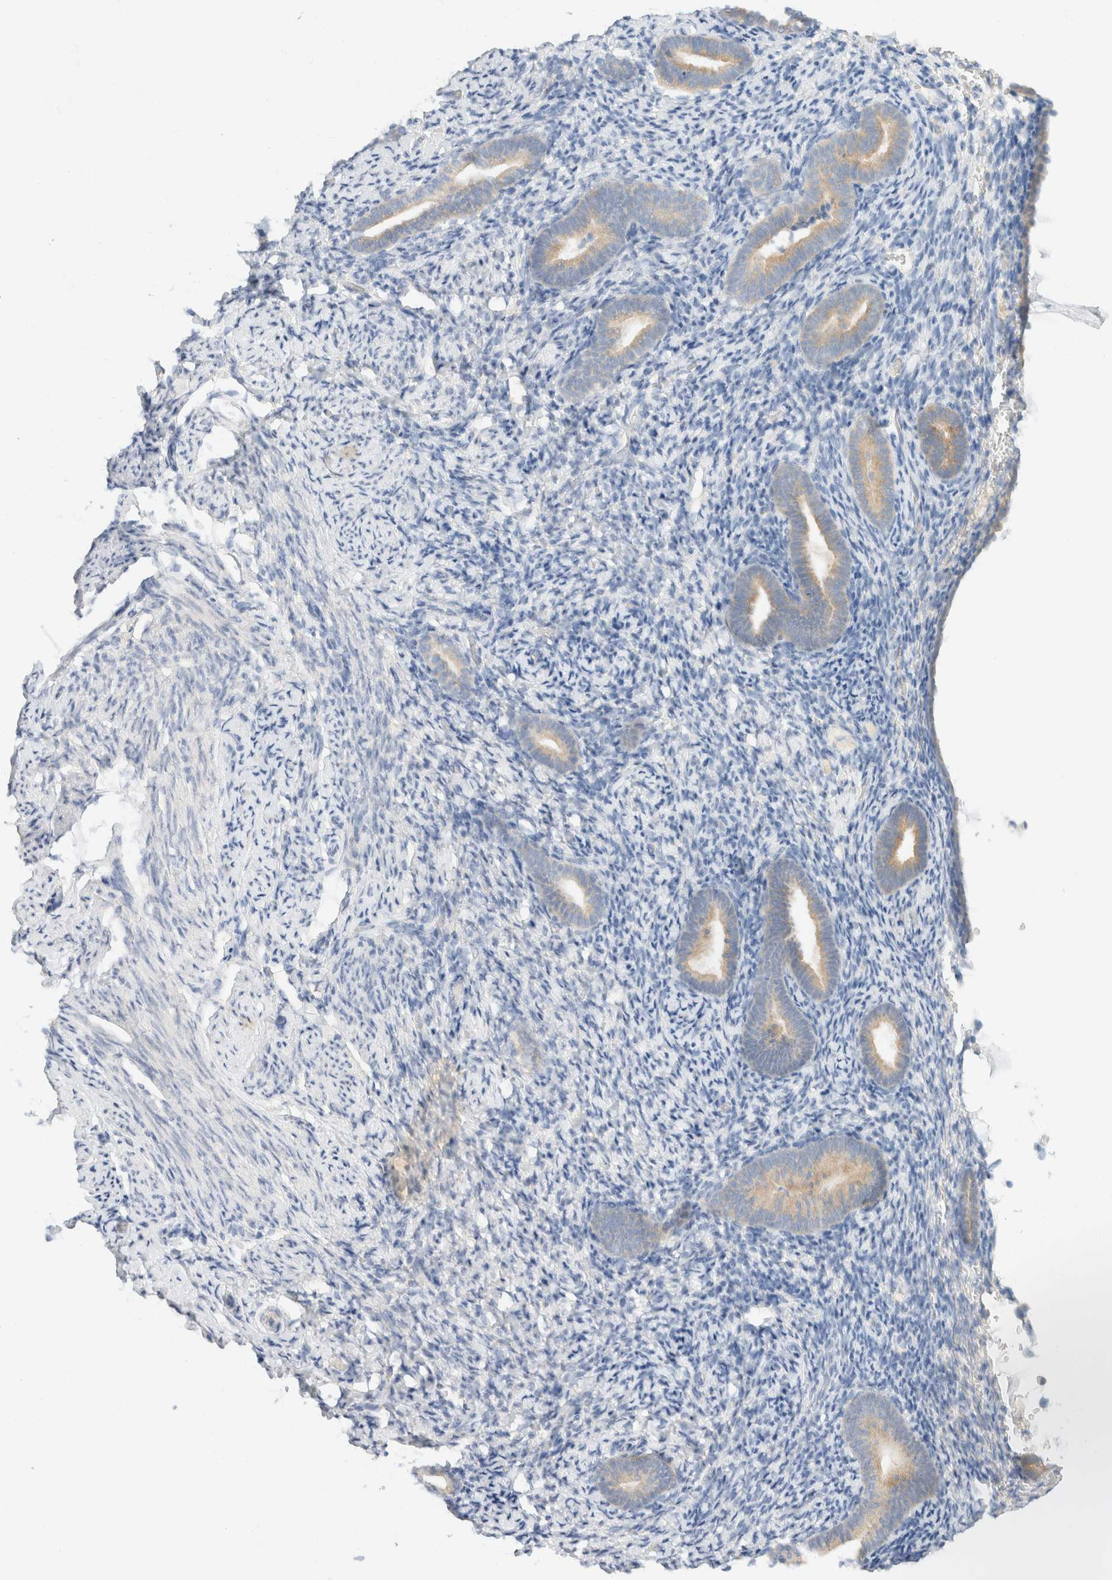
{"staining": {"intensity": "negative", "quantity": "none", "location": "none"}, "tissue": "endometrium", "cell_type": "Cells in endometrial stroma", "image_type": "normal", "snomed": [{"axis": "morphology", "description": "Normal tissue, NOS"}, {"axis": "topography", "description": "Endometrium"}], "caption": "DAB immunohistochemical staining of unremarkable endometrium reveals no significant staining in cells in endometrial stroma. (DAB (3,3'-diaminobenzidine) IHC with hematoxylin counter stain).", "gene": "SH3GLB2", "patient": {"sex": "female", "age": 51}}